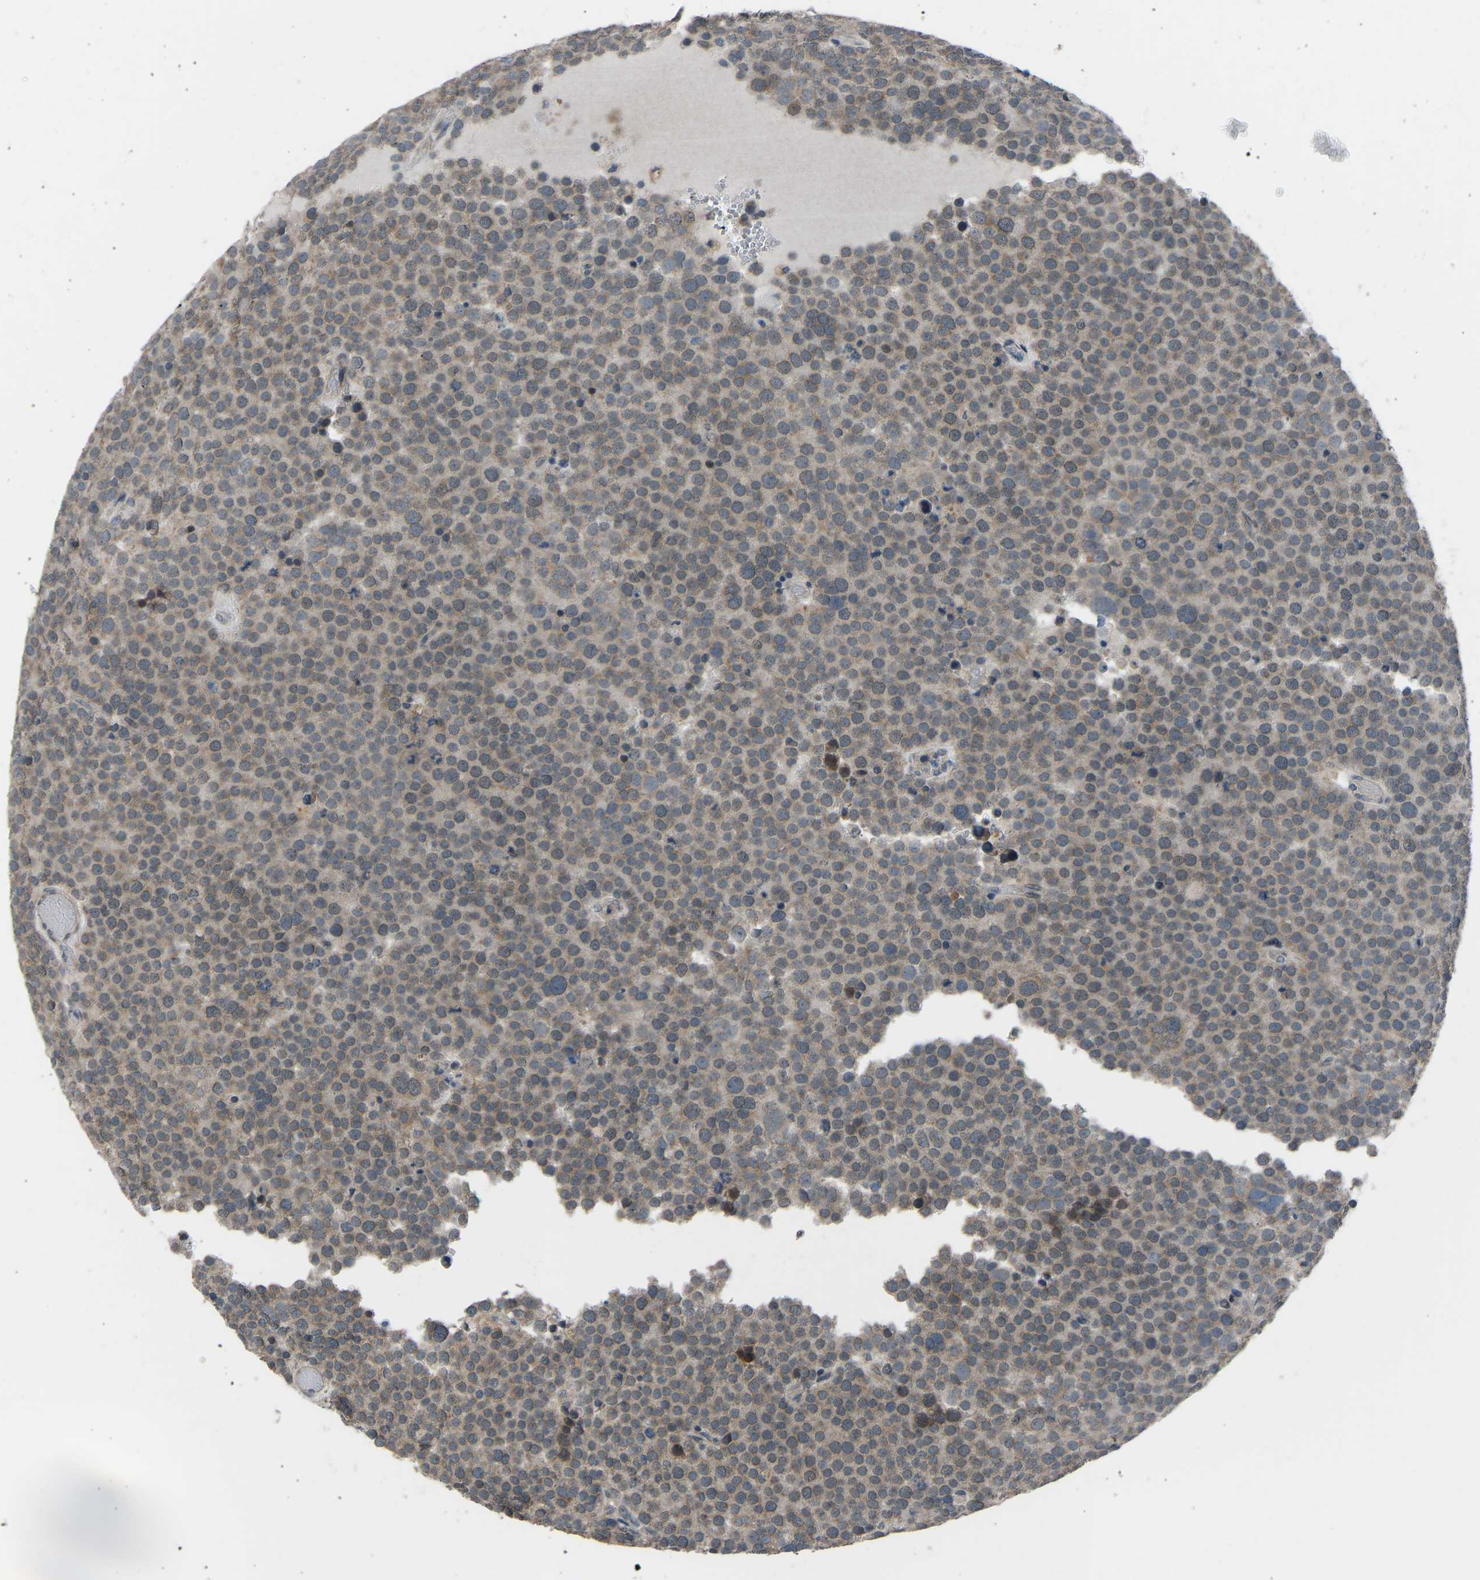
{"staining": {"intensity": "weak", "quantity": ">75%", "location": "cytoplasmic/membranous"}, "tissue": "testis cancer", "cell_type": "Tumor cells", "image_type": "cancer", "snomed": [{"axis": "morphology", "description": "Normal tissue, NOS"}, {"axis": "morphology", "description": "Seminoma, NOS"}, {"axis": "topography", "description": "Testis"}], "caption": "Human testis cancer (seminoma) stained with a protein marker displays weak staining in tumor cells.", "gene": "CDK2AP1", "patient": {"sex": "male", "age": 71}}